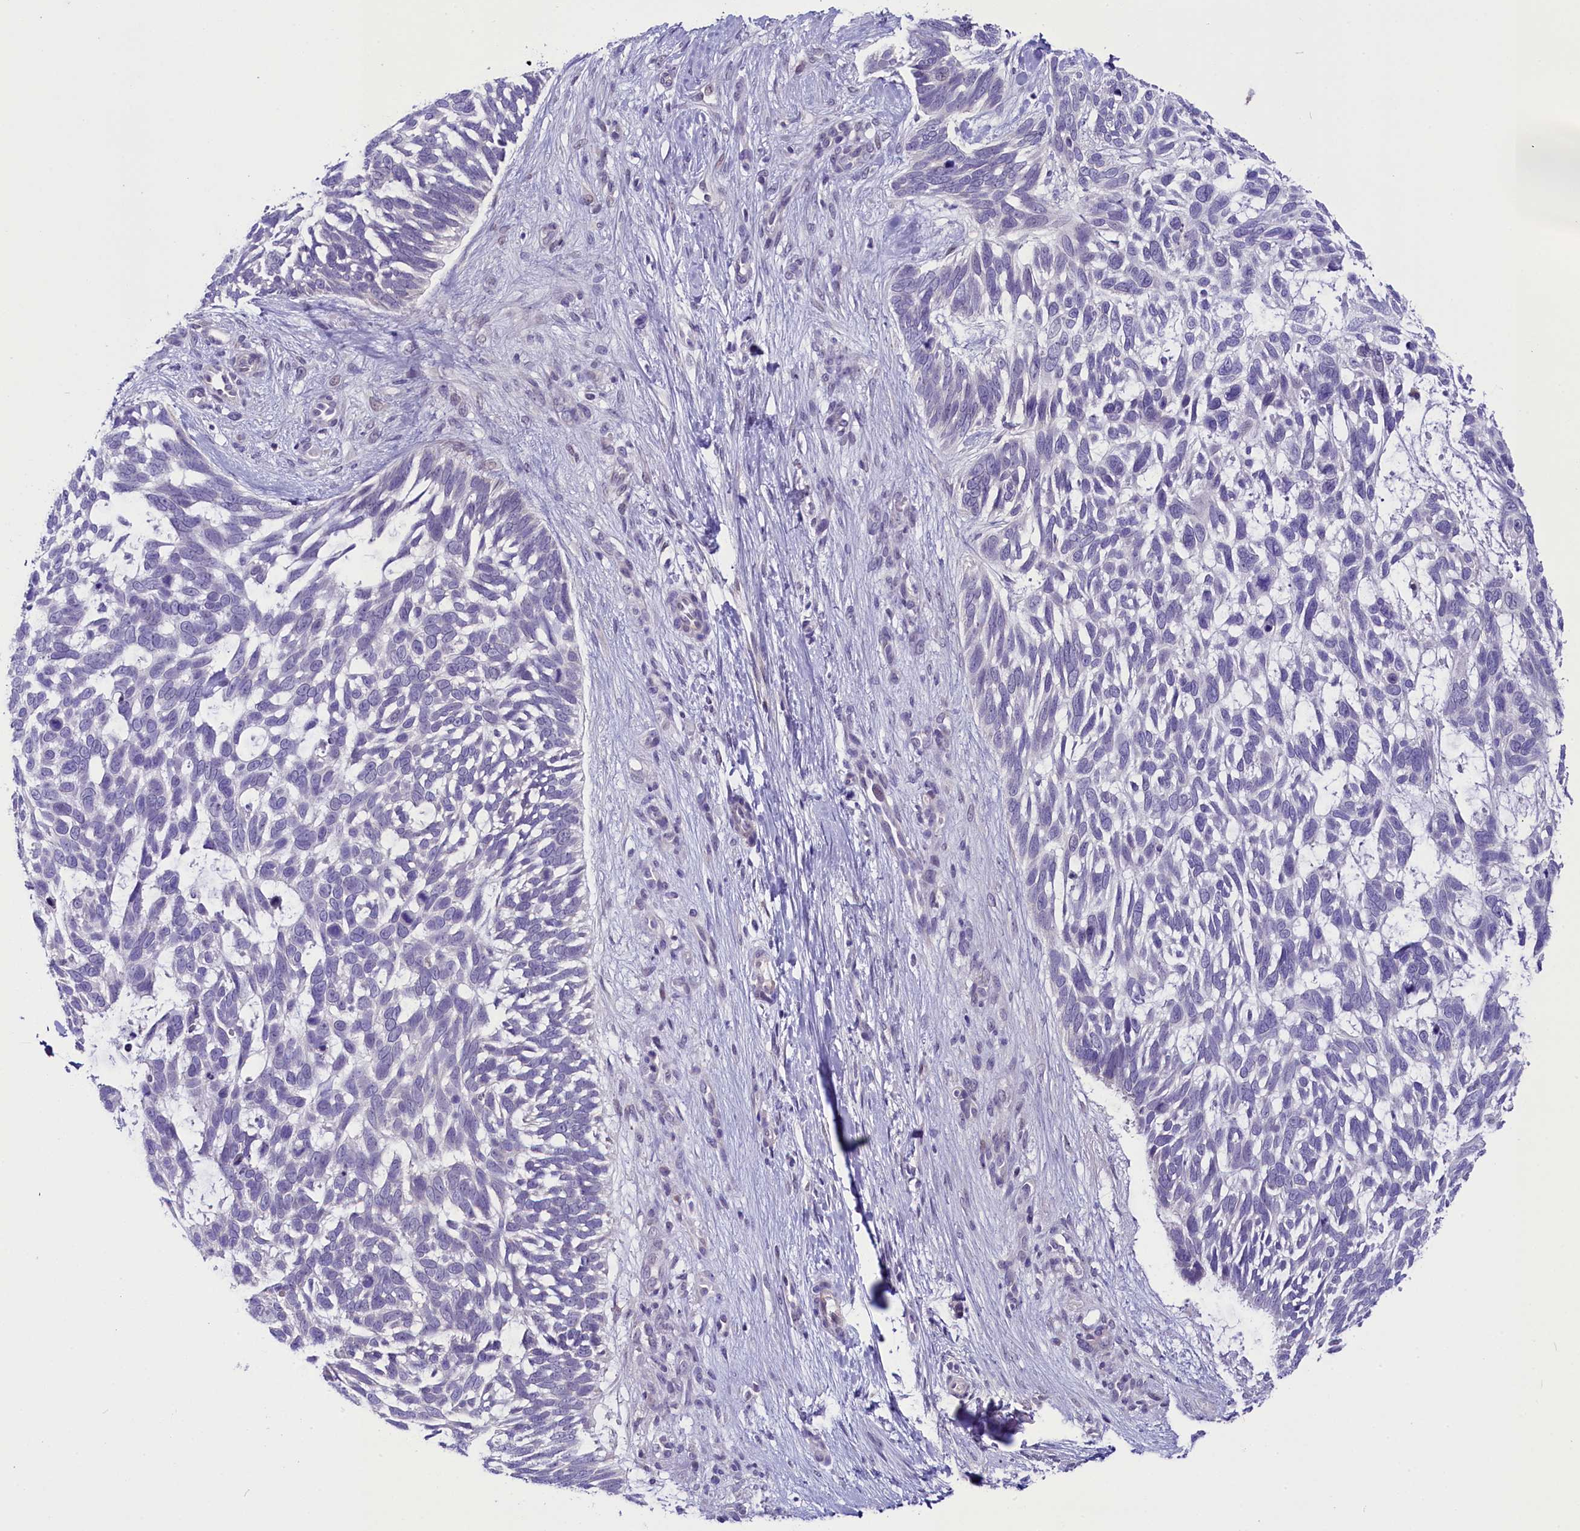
{"staining": {"intensity": "negative", "quantity": "none", "location": "none"}, "tissue": "skin cancer", "cell_type": "Tumor cells", "image_type": "cancer", "snomed": [{"axis": "morphology", "description": "Basal cell carcinoma"}, {"axis": "topography", "description": "Skin"}], "caption": "High magnification brightfield microscopy of skin cancer (basal cell carcinoma) stained with DAB (3,3'-diaminobenzidine) (brown) and counterstained with hematoxylin (blue): tumor cells show no significant positivity.", "gene": "OSGEP", "patient": {"sex": "male", "age": 88}}